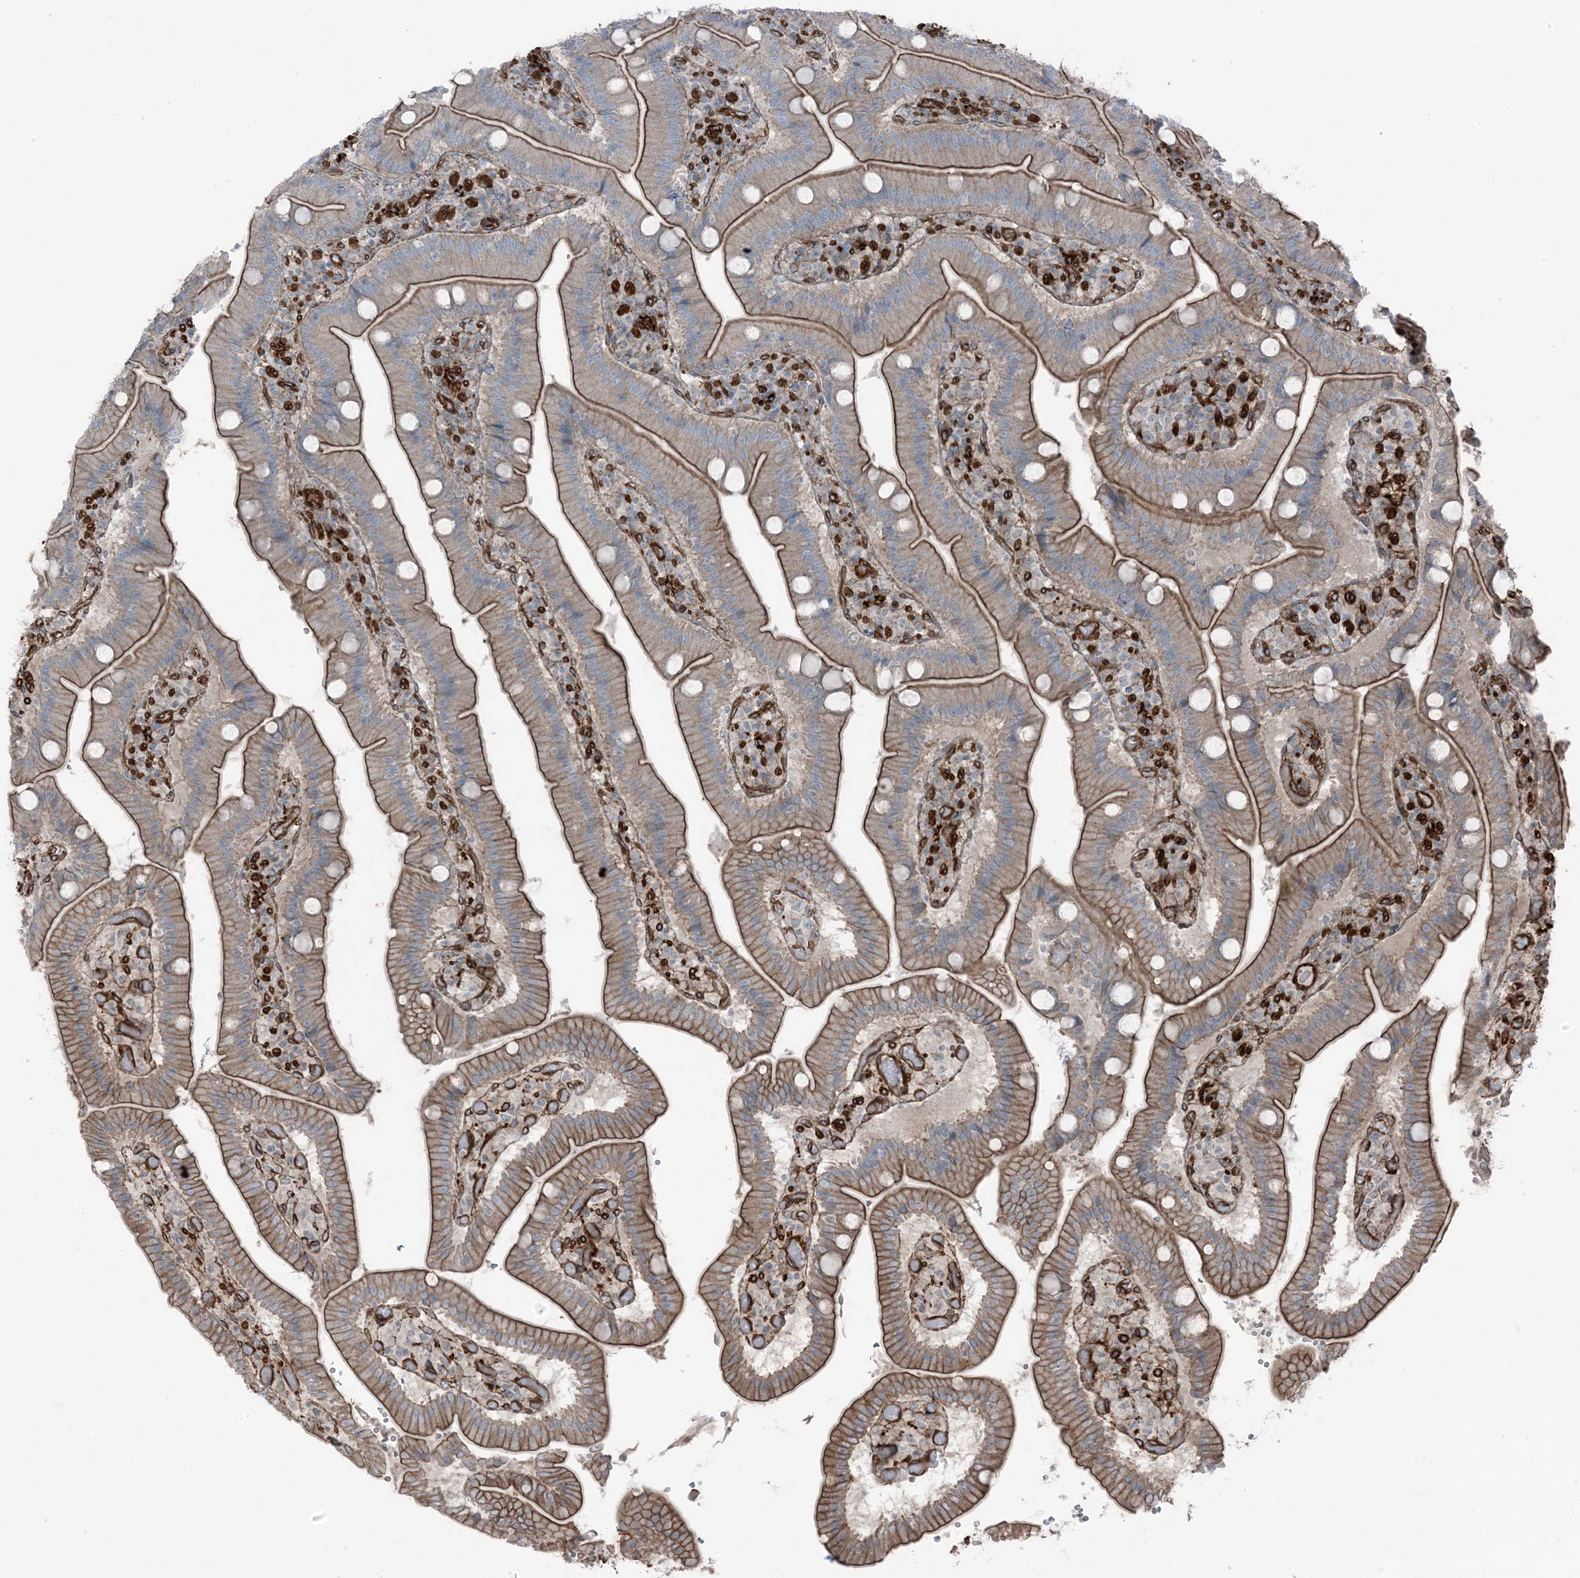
{"staining": {"intensity": "moderate", "quantity": ">75%", "location": "cytoplasmic/membranous"}, "tissue": "duodenum", "cell_type": "Glandular cells", "image_type": "normal", "snomed": [{"axis": "morphology", "description": "Normal tissue, NOS"}, {"axis": "topography", "description": "Duodenum"}], "caption": "Brown immunohistochemical staining in benign human duodenum shows moderate cytoplasmic/membranous expression in about >75% of glandular cells.", "gene": "ZFP90", "patient": {"sex": "female", "age": 62}}